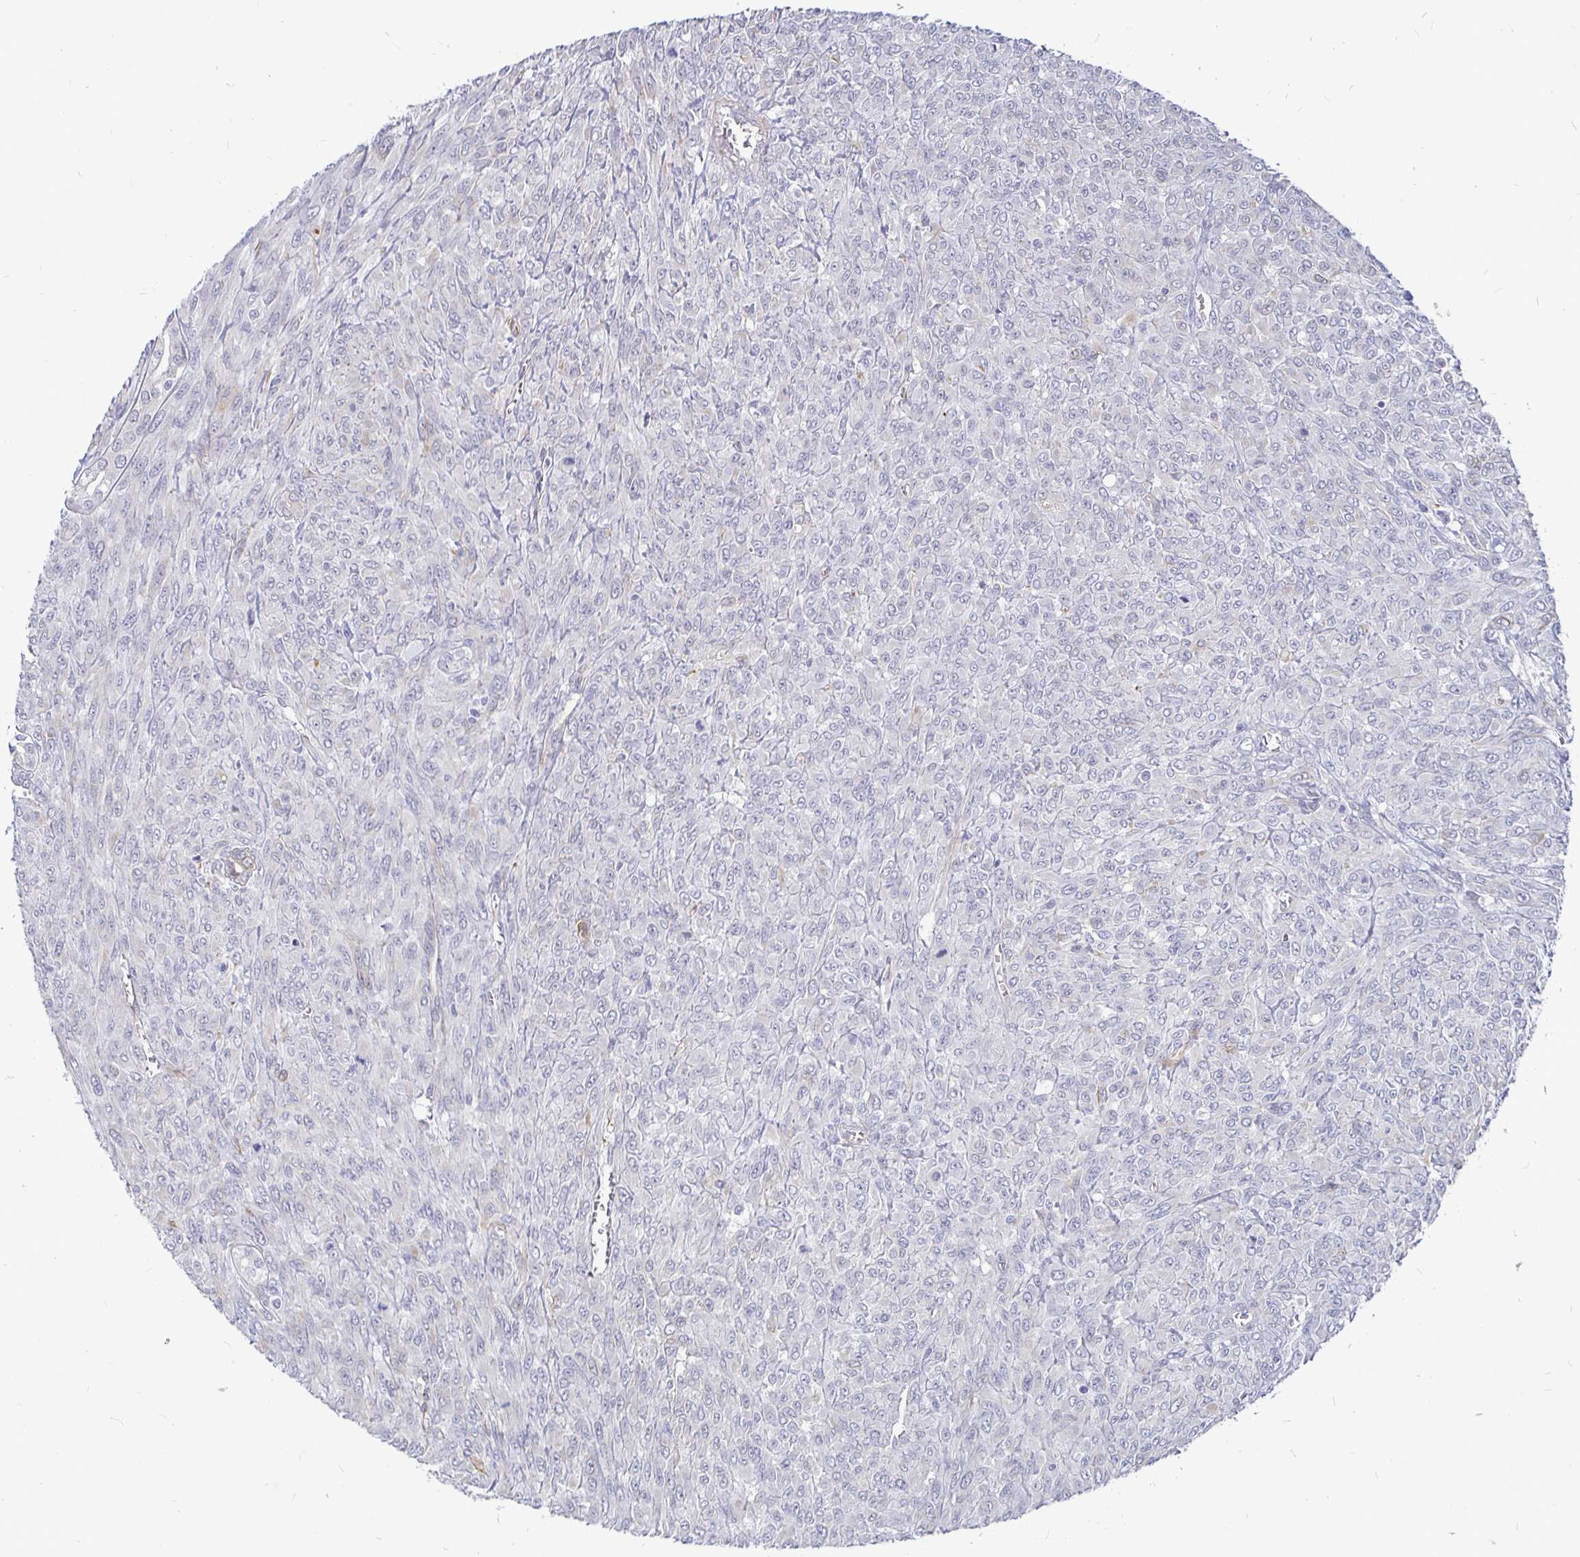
{"staining": {"intensity": "negative", "quantity": "none", "location": "none"}, "tissue": "renal cancer", "cell_type": "Tumor cells", "image_type": "cancer", "snomed": [{"axis": "morphology", "description": "Adenocarcinoma, NOS"}, {"axis": "topography", "description": "Kidney"}], "caption": "Tumor cells show no significant protein staining in renal cancer.", "gene": "CCDC85A", "patient": {"sex": "male", "age": 58}}